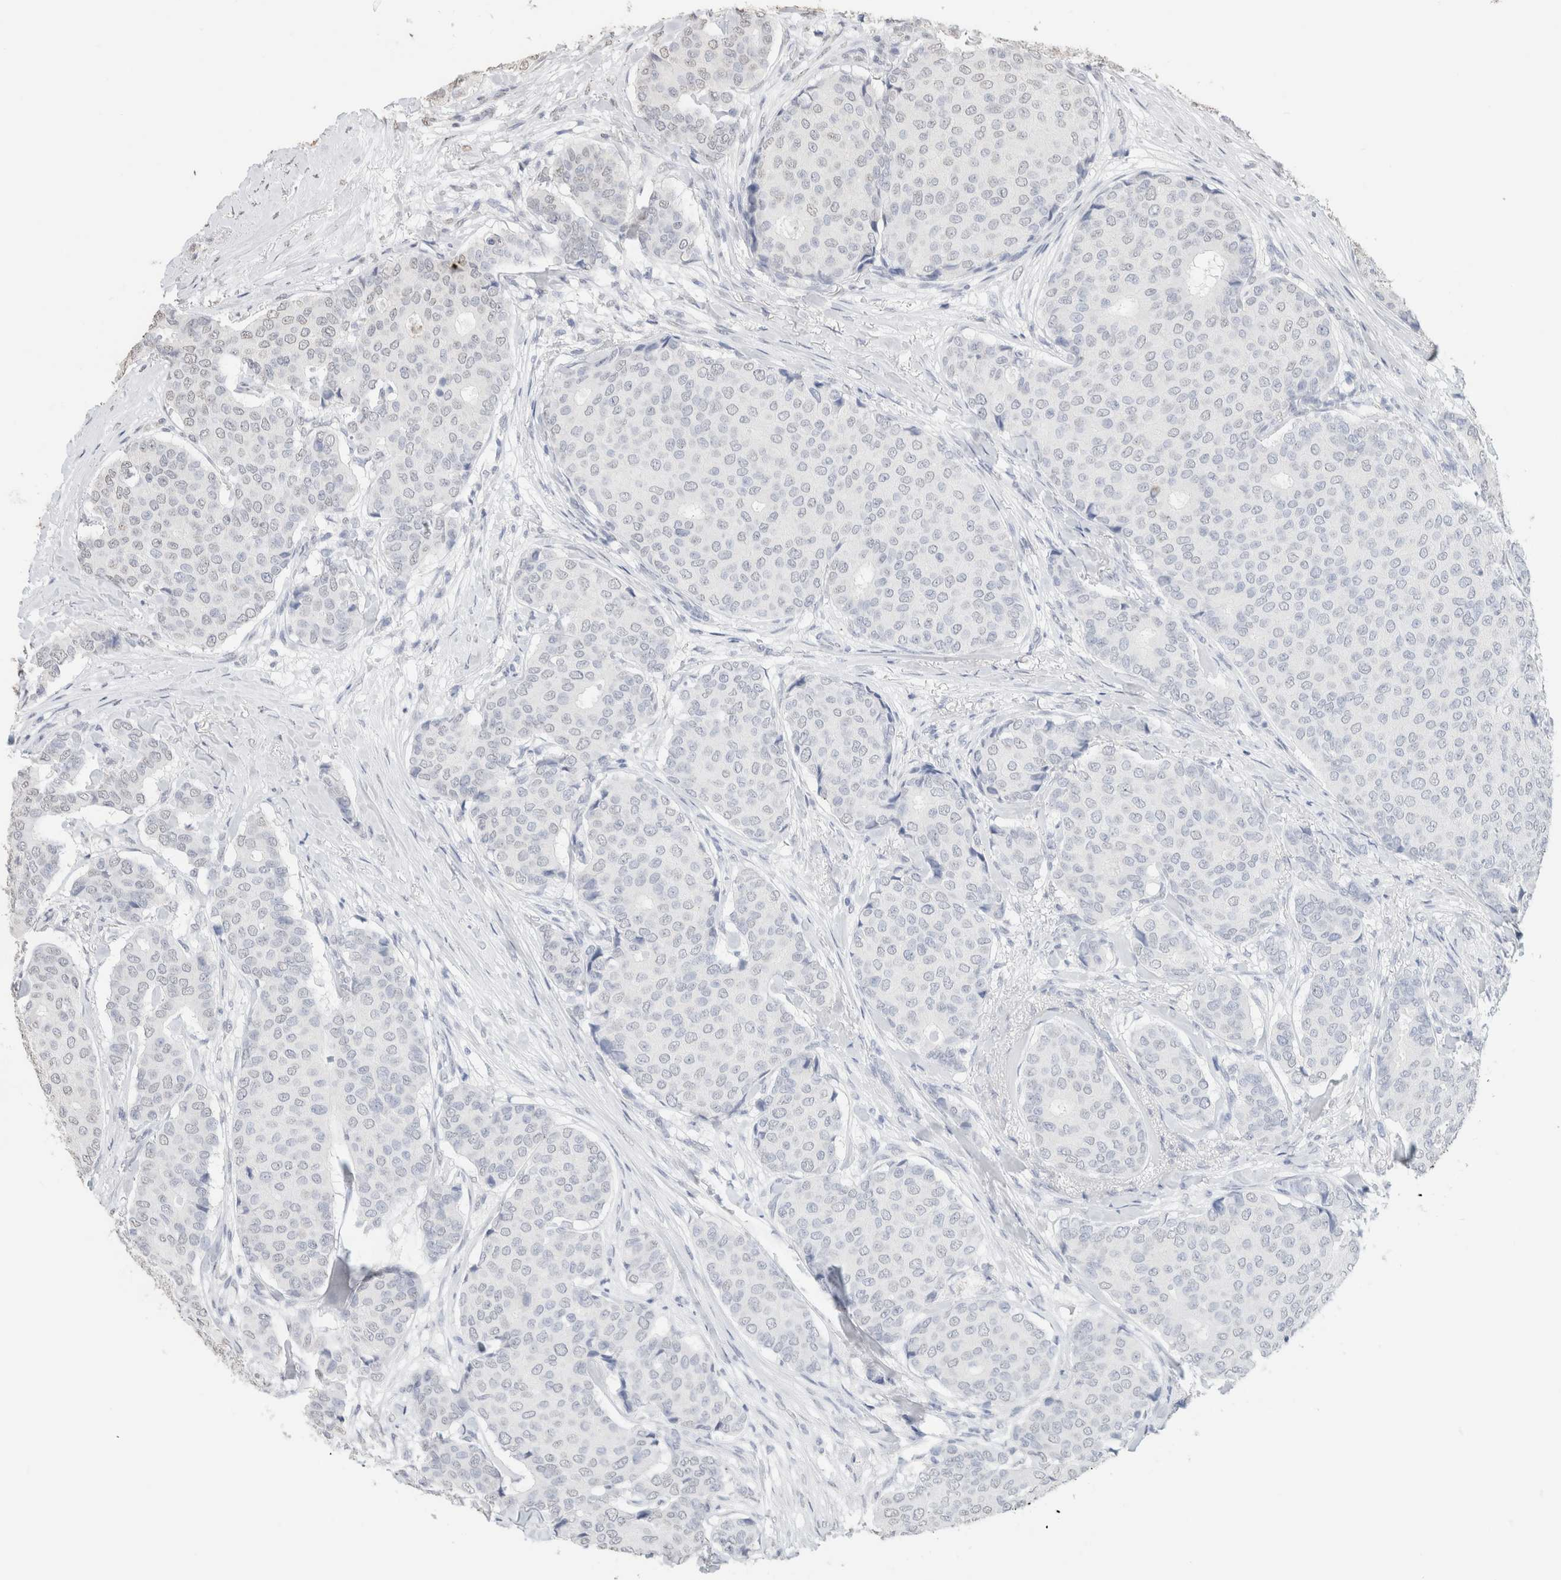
{"staining": {"intensity": "negative", "quantity": "none", "location": "none"}, "tissue": "breast cancer", "cell_type": "Tumor cells", "image_type": "cancer", "snomed": [{"axis": "morphology", "description": "Duct carcinoma"}, {"axis": "topography", "description": "Breast"}], "caption": "The histopathology image demonstrates no significant staining in tumor cells of infiltrating ductal carcinoma (breast).", "gene": "CD80", "patient": {"sex": "female", "age": 75}}